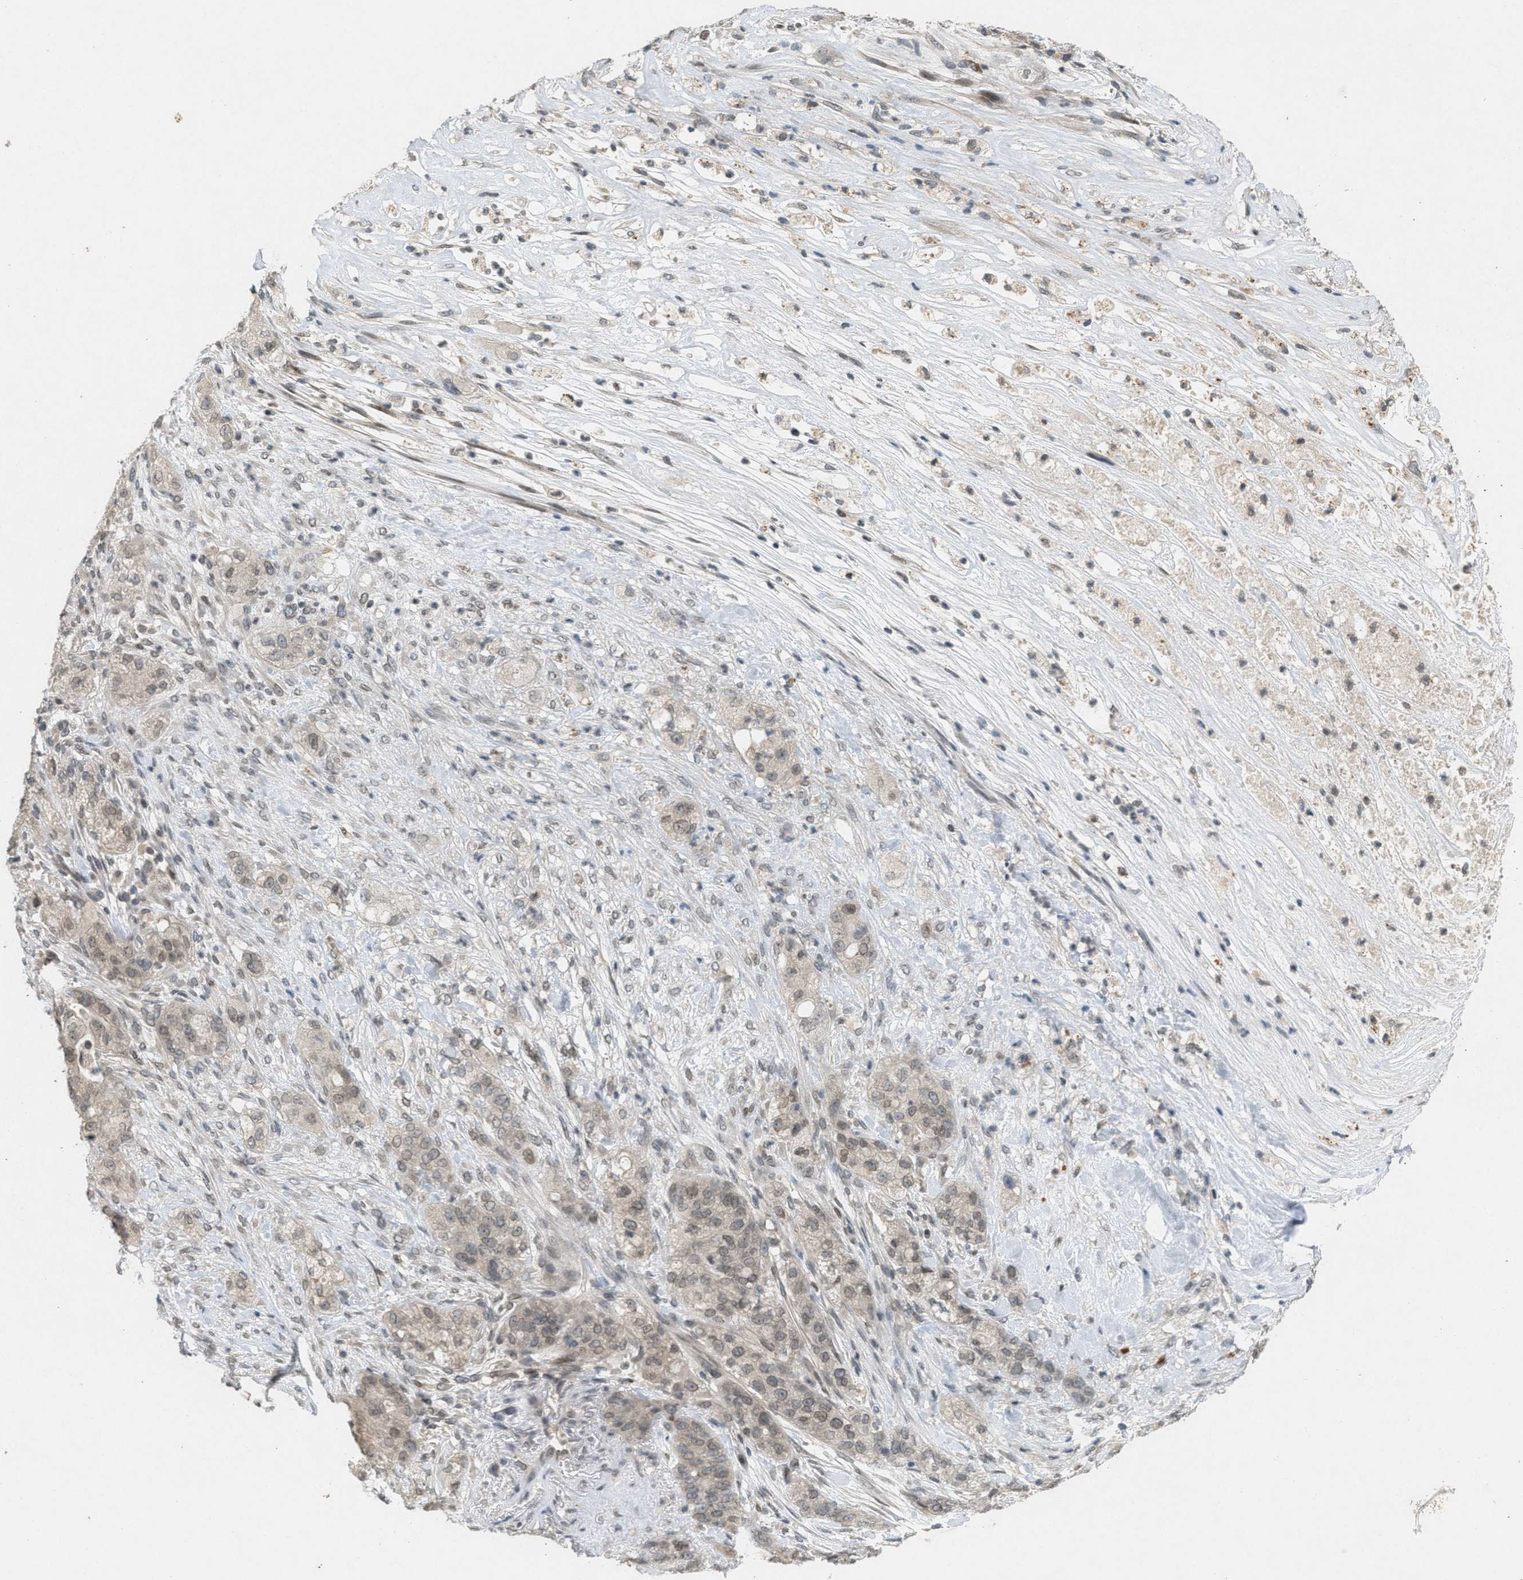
{"staining": {"intensity": "weak", "quantity": ">75%", "location": "cytoplasmic/membranous,nuclear"}, "tissue": "pancreatic cancer", "cell_type": "Tumor cells", "image_type": "cancer", "snomed": [{"axis": "morphology", "description": "Adenocarcinoma, NOS"}, {"axis": "topography", "description": "Pancreas"}], "caption": "Immunohistochemical staining of pancreatic cancer displays low levels of weak cytoplasmic/membranous and nuclear staining in approximately >75% of tumor cells.", "gene": "ABHD6", "patient": {"sex": "female", "age": 78}}